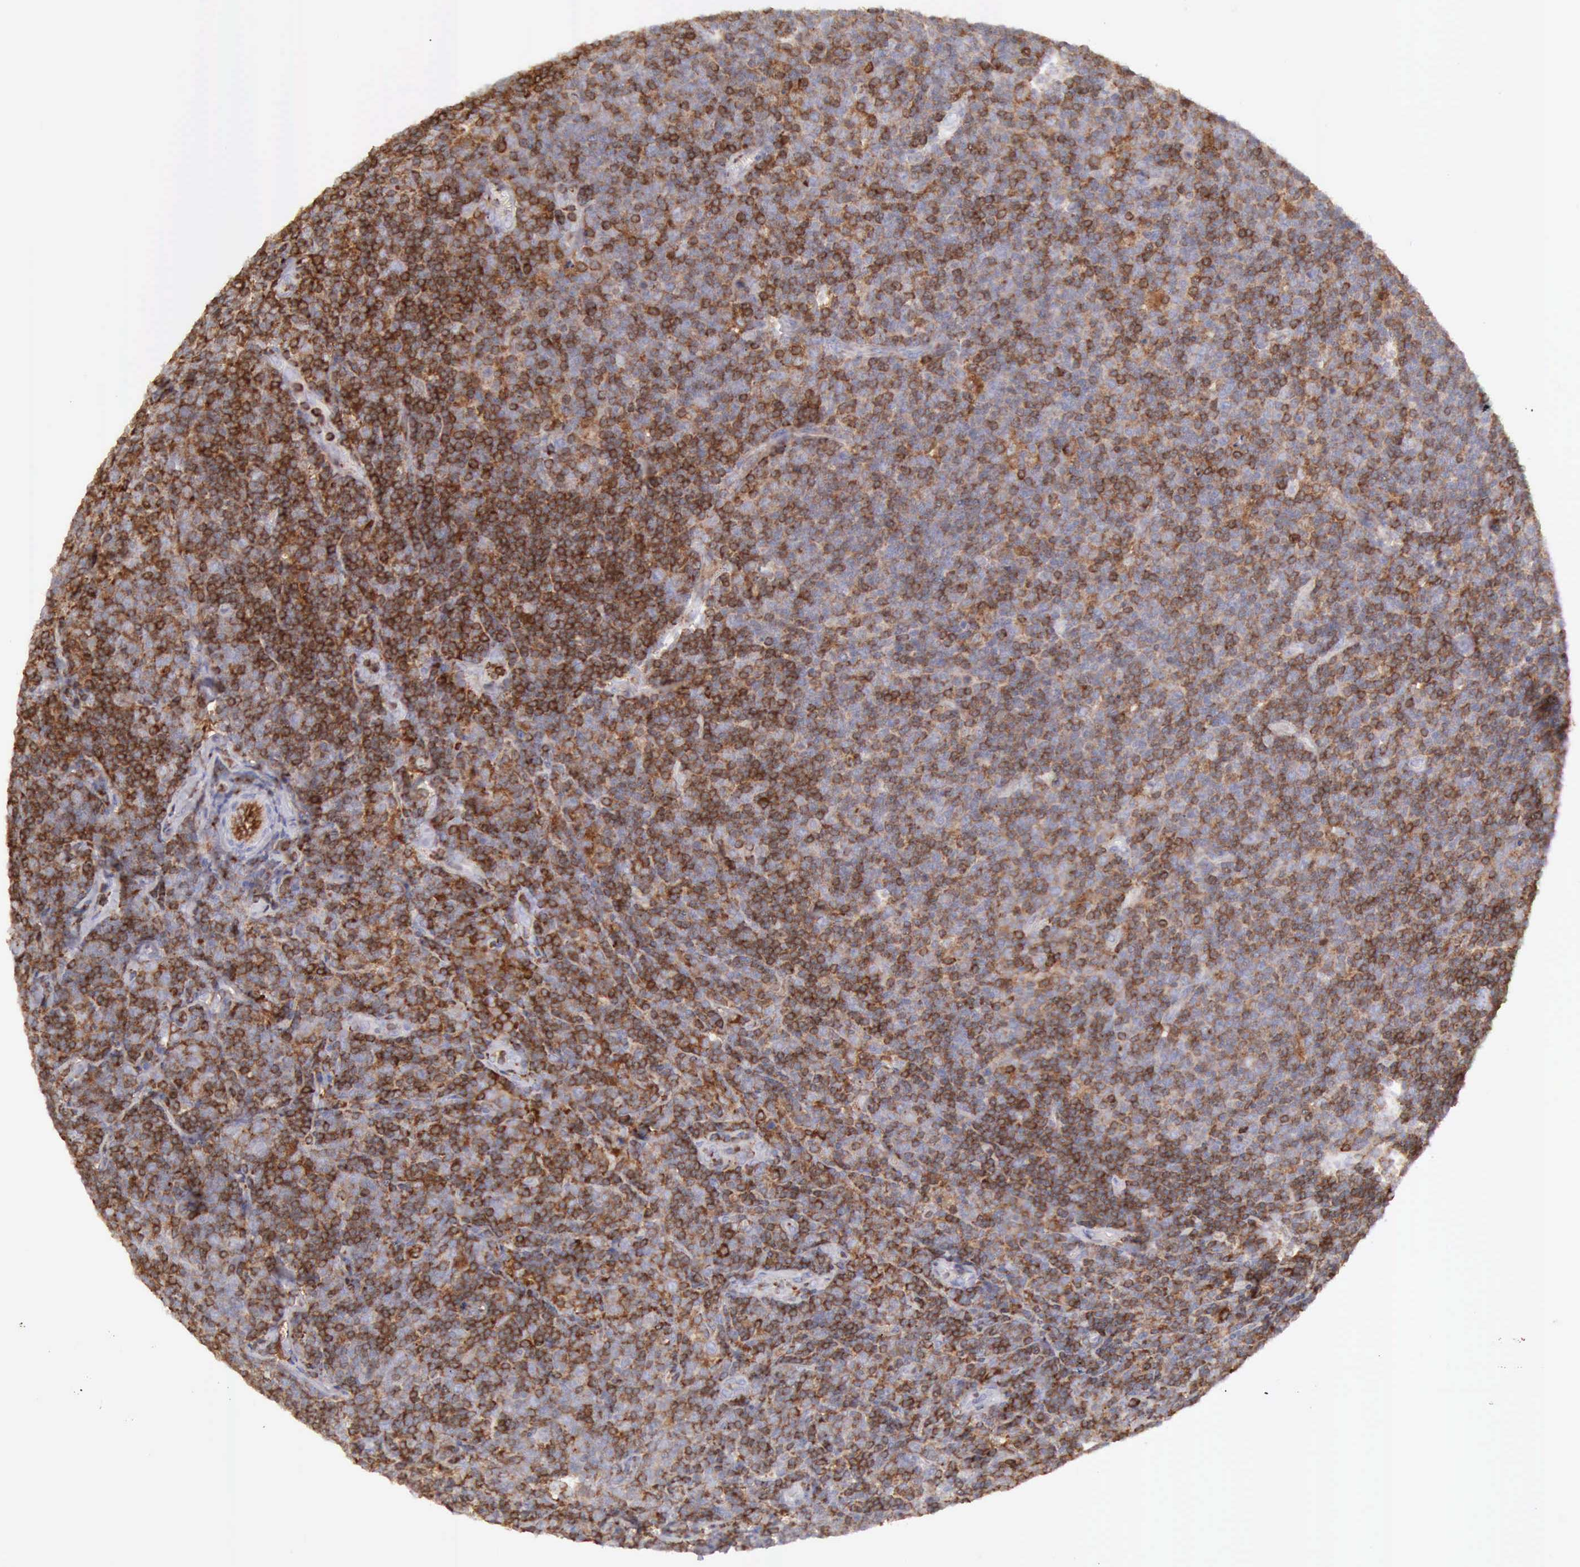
{"staining": {"intensity": "strong", "quantity": ">75%", "location": "cytoplasmic/membranous"}, "tissue": "lymphoma", "cell_type": "Tumor cells", "image_type": "cancer", "snomed": [{"axis": "morphology", "description": "Malignant lymphoma, non-Hodgkin's type, Low grade"}, {"axis": "topography", "description": "Lymph node"}], "caption": "High-power microscopy captured an immunohistochemistry photomicrograph of low-grade malignant lymphoma, non-Hodgkin's type, revealing strong cytoplasmic/membranous expression in approximately >75% of tumor cells. The staining was performed using DAB, with brown indicating positive protein expression. Nuclei are stained blue with hematoxylin.", "gene": "ARHGAP4", "patient": {"sex": "male", "age": 74}}